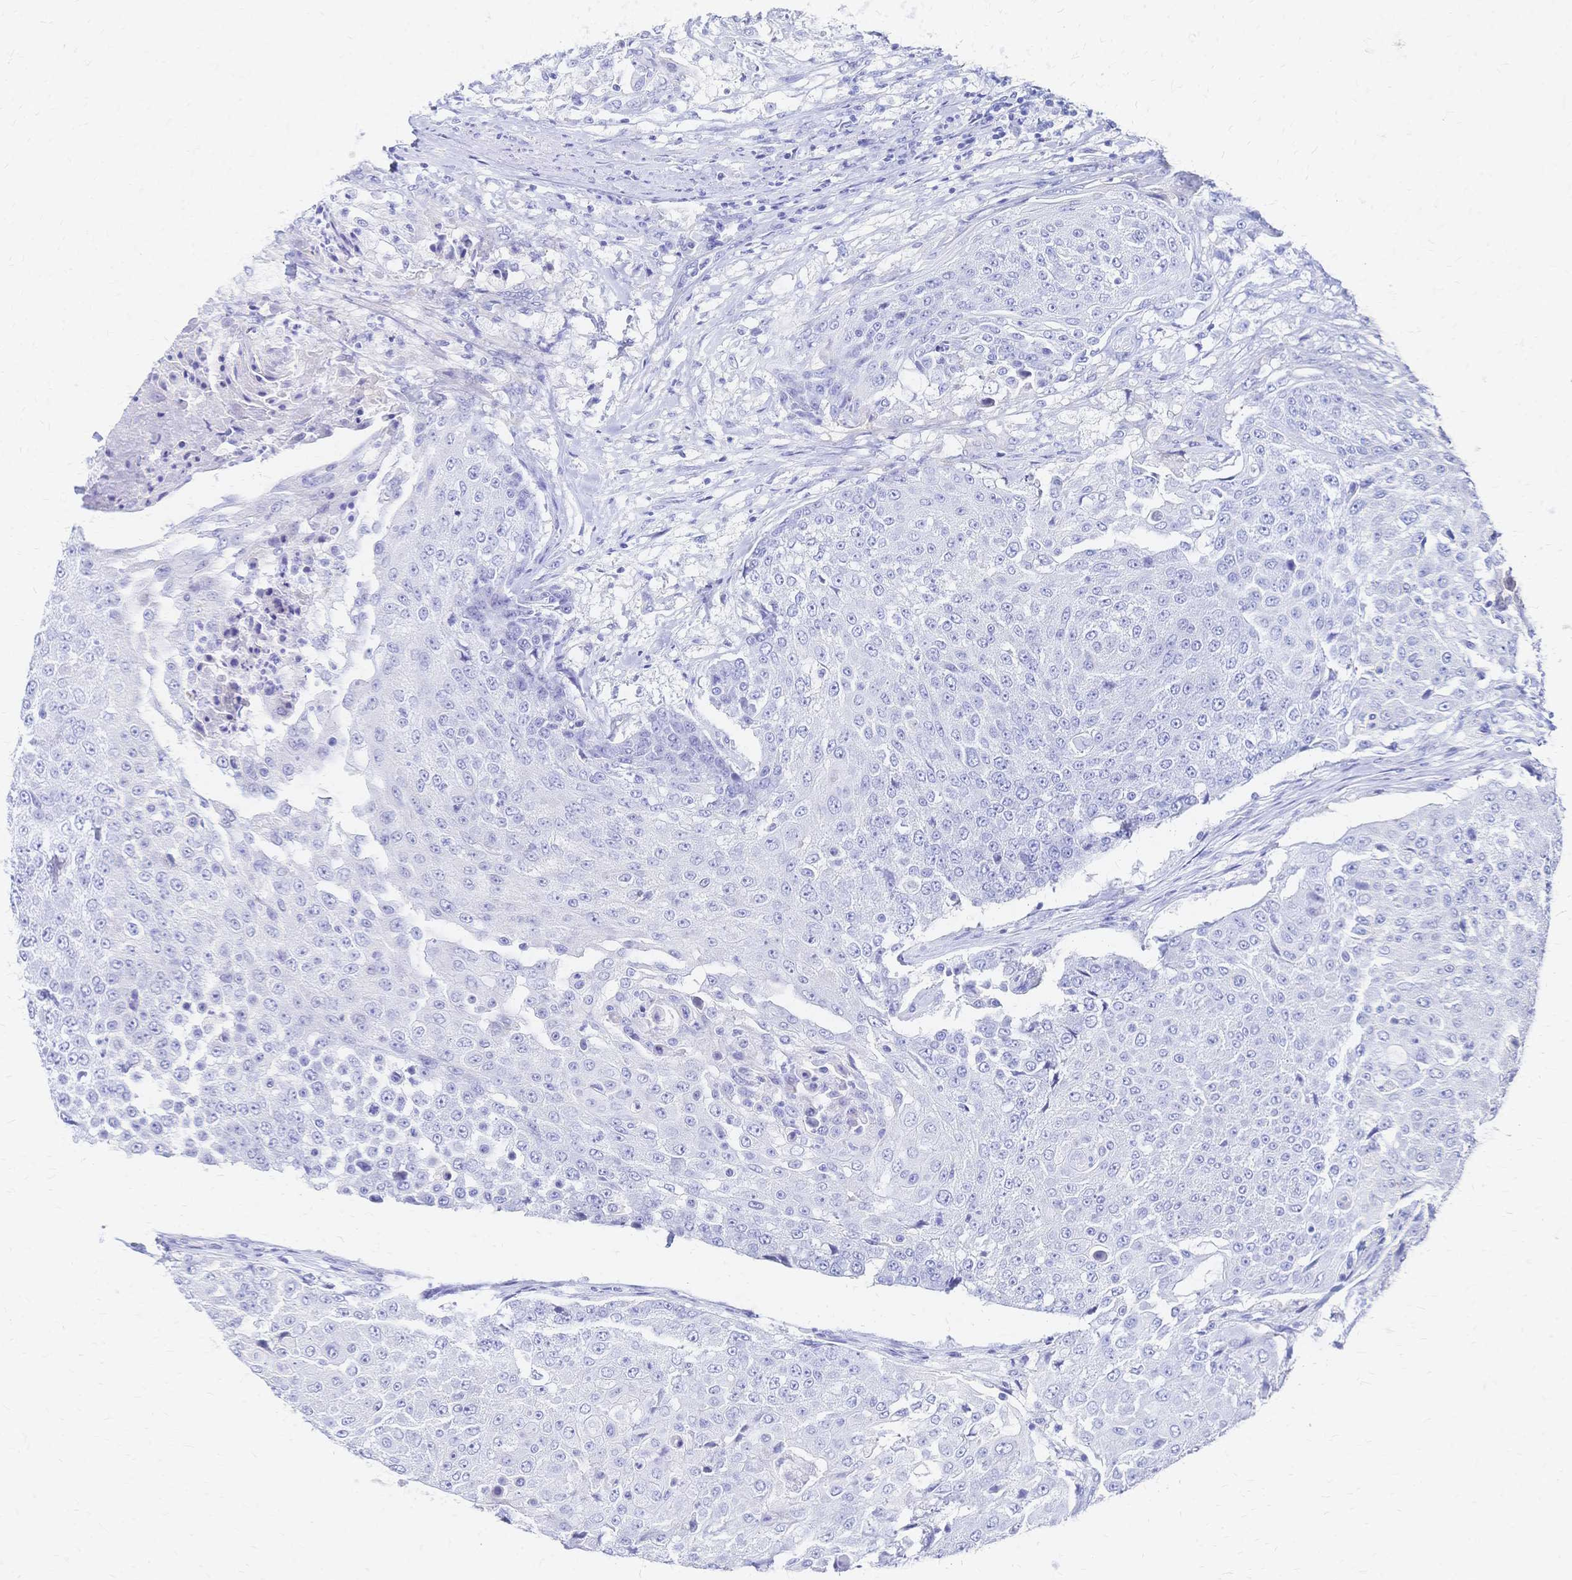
{"staining": {"intensity": "negative", "quantity": "none", "location": "none"}, "tissue": "urothelial cancer", "cell_type": "Tumor cells", "image_type": "cancer", "snomed": [{"axis": "morphology", "description": "Urothelial carcinoma, High grade"}, {"axis": "topography", "description": "Urinary bladder"}], "caption": "DAB immunohistochemical staining of human urothelial cancer shows no significant expression in tumor cells. (DAB (3,3'-diaminobenzidine) immunohistochemistry (IHC), high magnification).", "gene": "SLC5A1", "patient": {"sex": "female", "age": 63}}